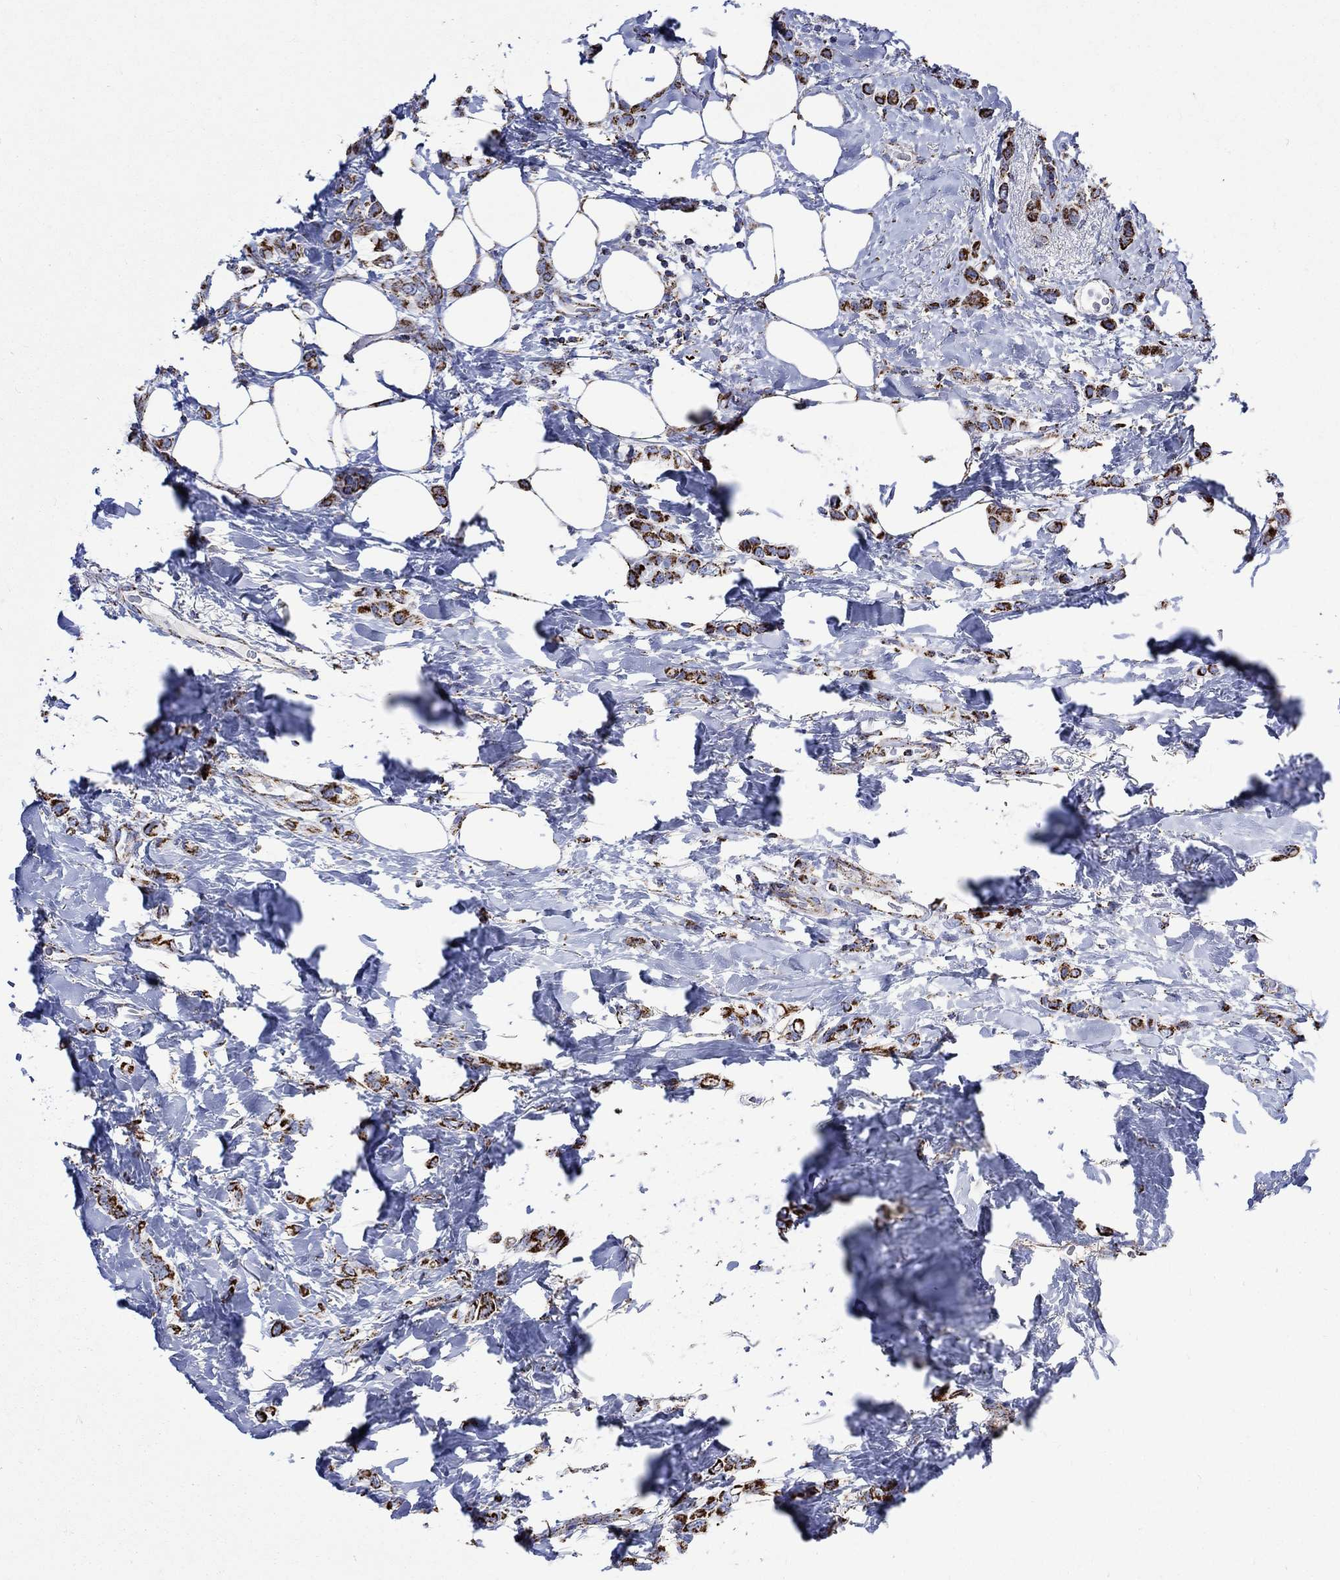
{"staining": {"intensity": "strong", "quantity": ">75%", "location": "cytoplasmic/membranous"}, "tissue": "breast cancer", "cell_type": "Tumor cells", "image_type": "cancer", "snomed": [{"axis": "morphology", "description": "Lobular carcinoma"}, {"axis": "topography", "description": "Breast"}], "caption": "Brown immunohistochemical staining in human breast cancer shows strong cytoplasmic/membranous expression in about >75% of tumor cells. (DAB IHC, brown staining for protein, blue staining for nuclei).", "gene": "RCE1", "patient": {"sex": "female", "age": 66}}